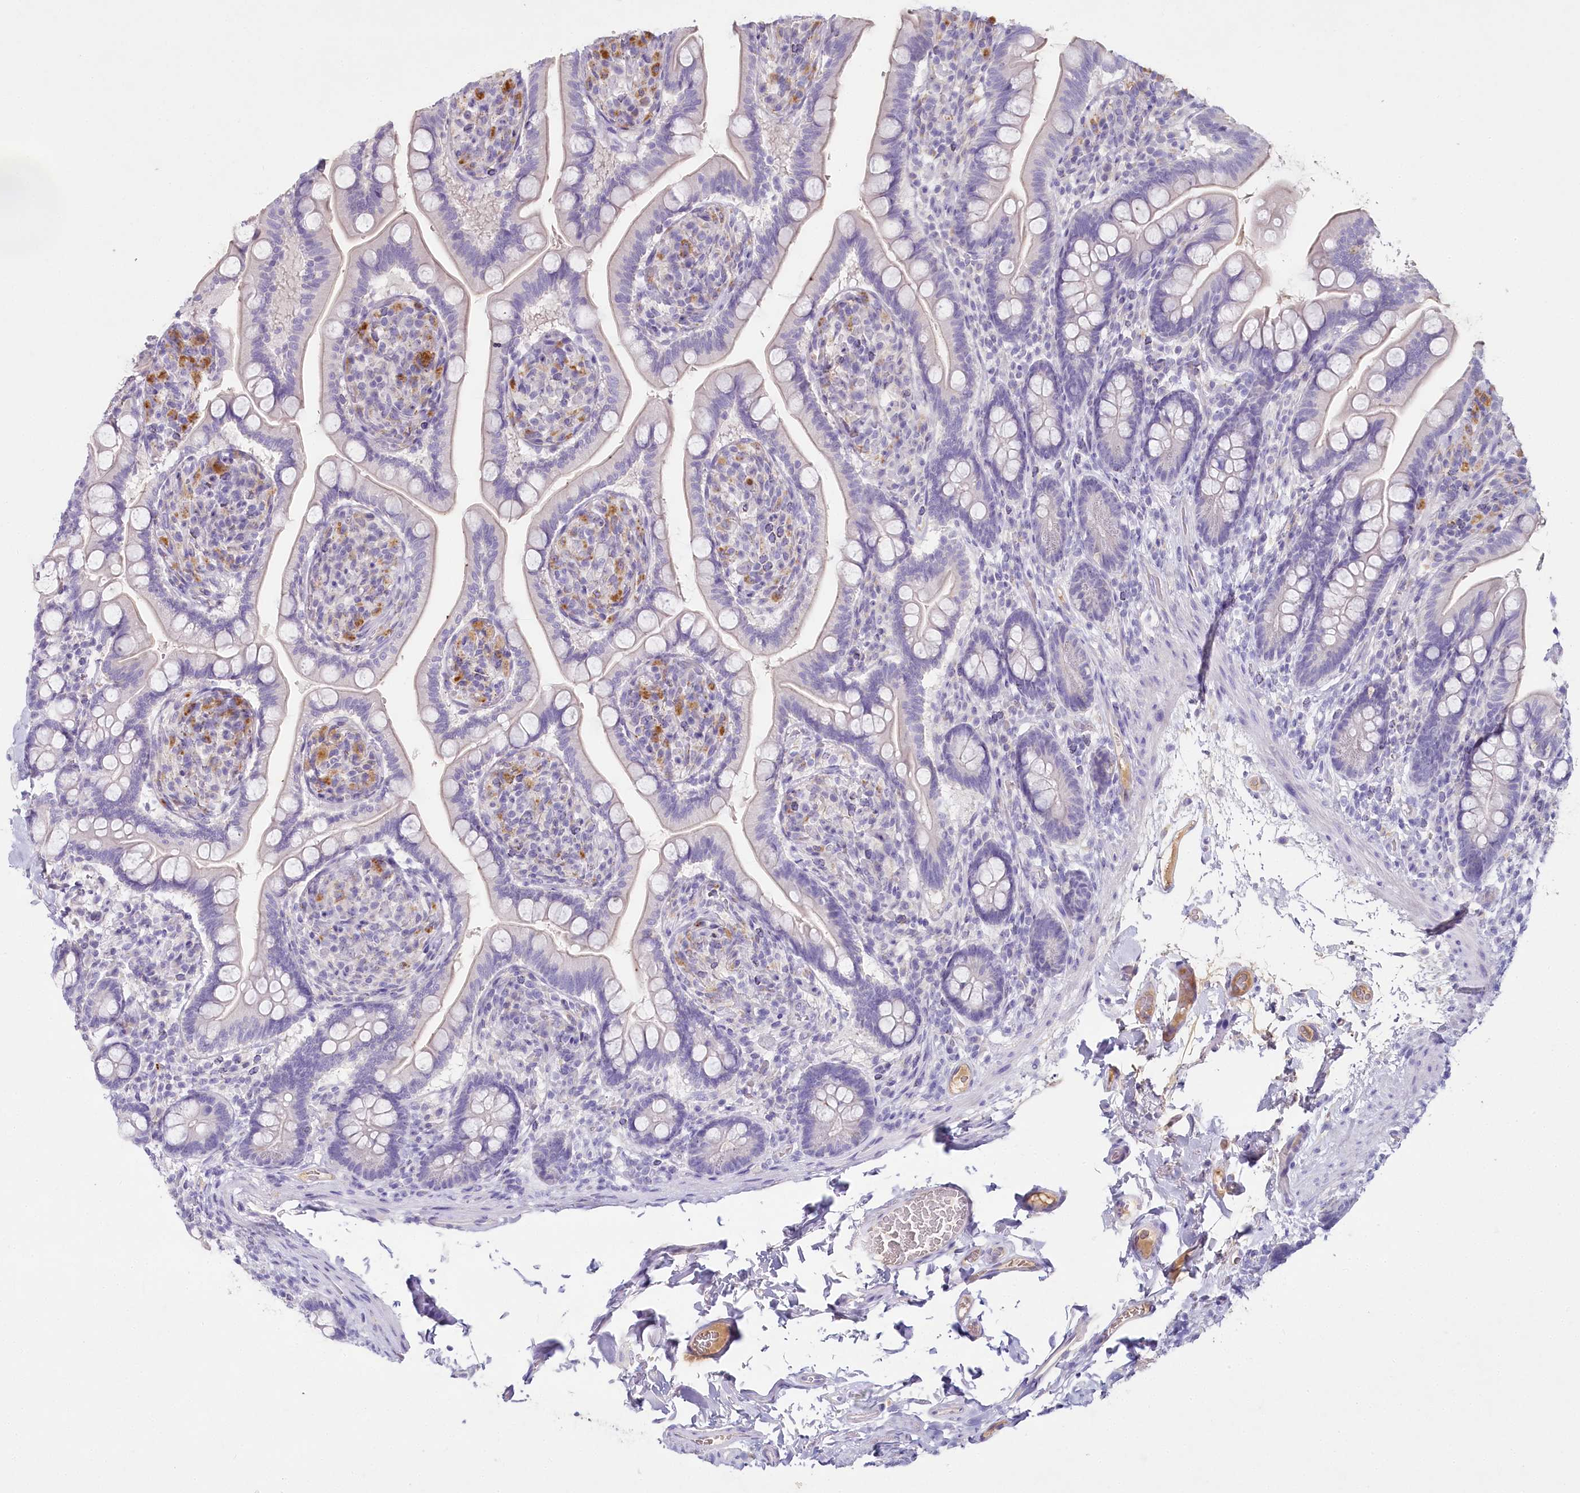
{"staining": {"intensity": "negative", "quantity": "none", "location": "none"}, "tissue": "small intestine", "cell_type": "Glandular cells", "image_type": "normal", "snomed": [{"axis": "morphology", "description": "Normal tissue, NOS"}, {"axis": "topography", "description": "Small intestine"}], "caption": "Protein analysis of normal small intestine demonstrates no significant positivity in glandular cells. Nuclei are stained in blue.", "gene": "HPD", "patient": {"sex": "female", "age": 64}}